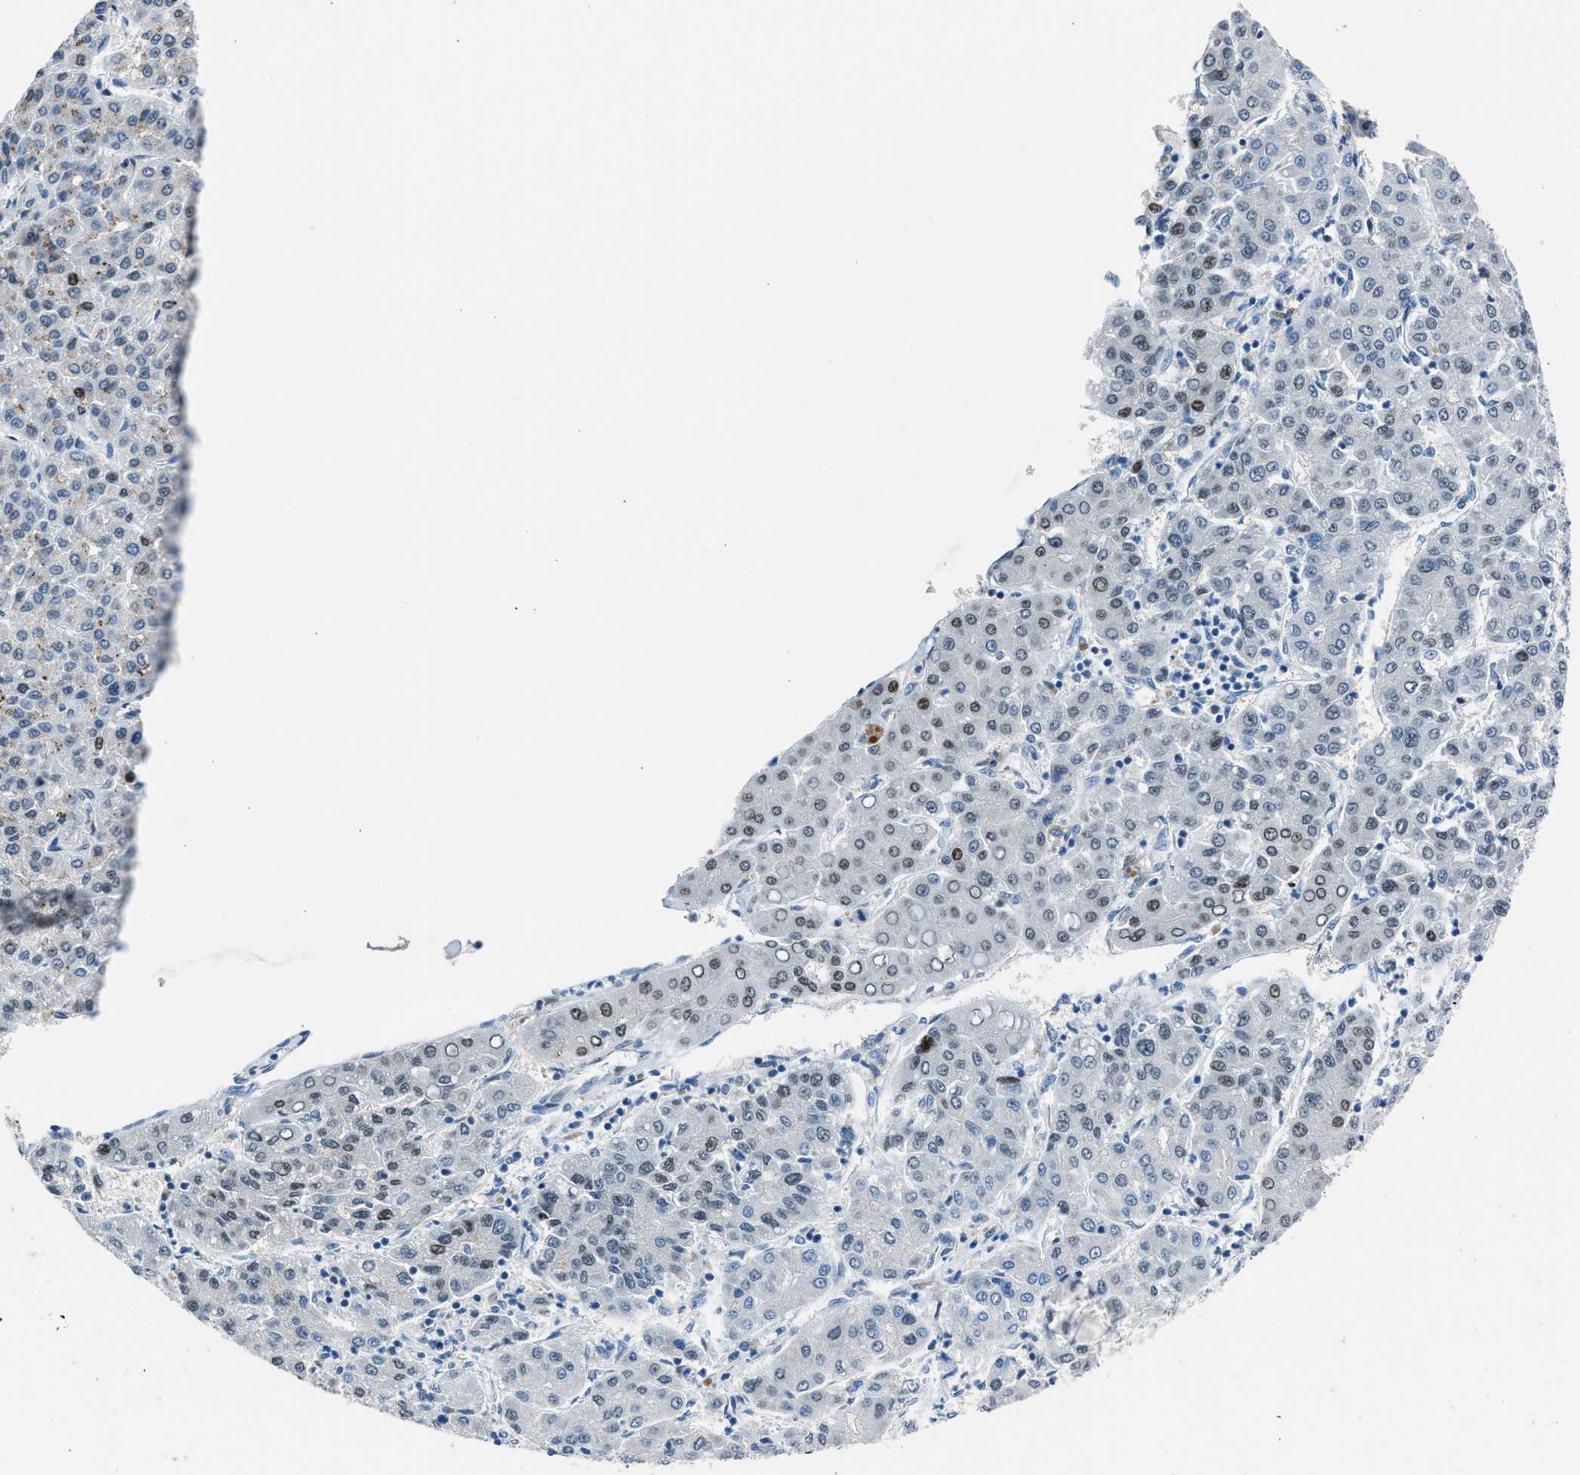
{"staining": {"intensity": "weak", "quantity": "<25%", "location": "nuclear"}, "tissue": "liver cancer", "cell_type": "Tumor cells", "image_type": "cancer", "snomed": [{"axis": "morphology", "description": "Carcinoma, Hepatocellular, NOS"}, {"axis": "topography", "description": "Liver"}], "caption": "Immunohistochemical staining of human liver cancer displays no significant positivity in tumor cells.", "gene": "RNF41", "patient": {"sex": "male", "age": 65}}